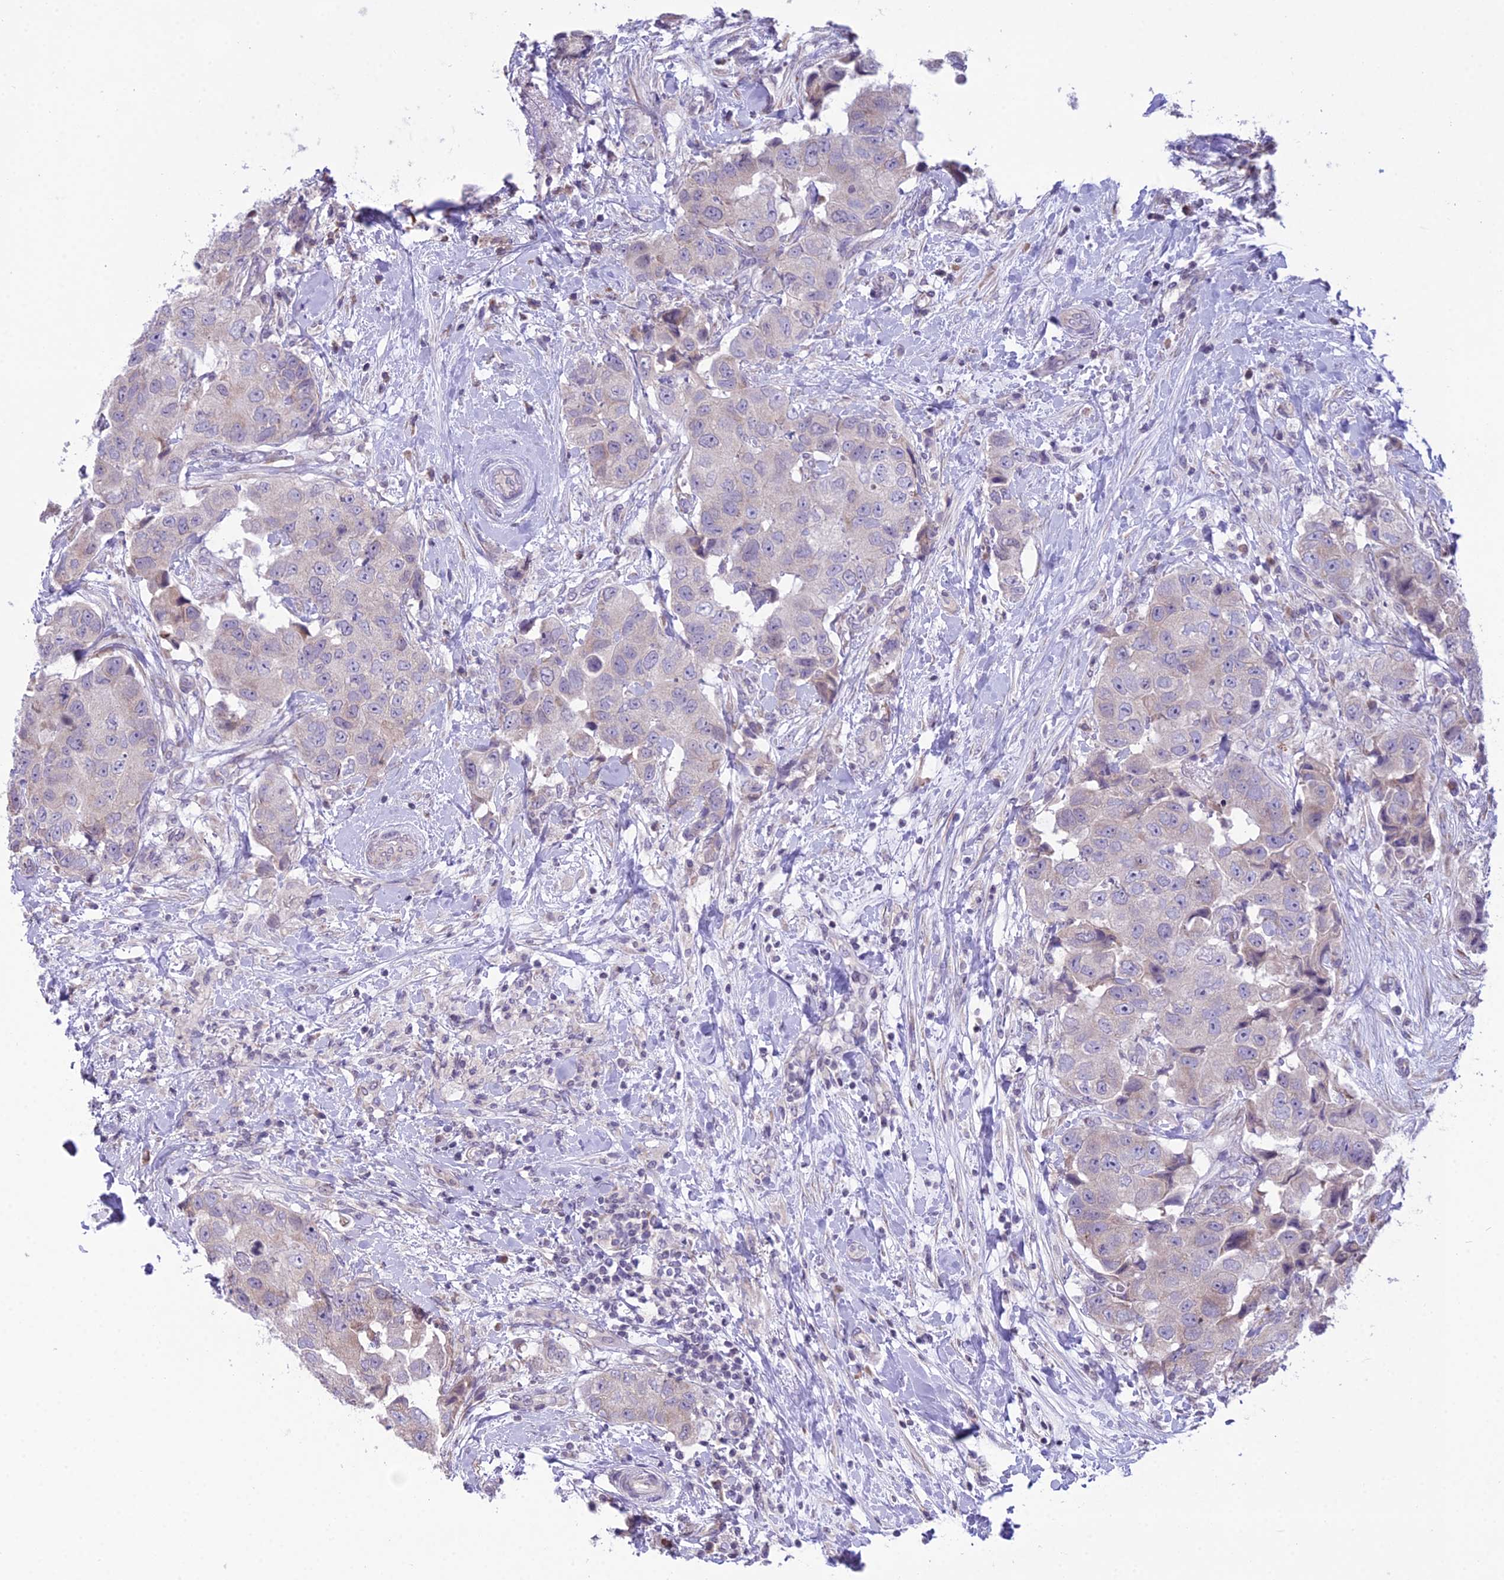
{"staining": {"intensity": "weak", "quantity": "<25%", "location": "cytoplasmic/membranous"}, "tissue": "breast cancer", "cell_type": "Tumor cells", "image_type": "cancer", "snomed": [{"axis": "morphology", "description": "Normal tissue, NOS"}, {"axis": "morphology", "description": "Duct carcinoma"}, {"axis": "topography", "description": "Breast"}], "caption": "Tumor cells are negative for protein expression in human infiltrating ductal carcinoma (breast).", "gene": "RPS26", "patient": {"sex": "female", "age": 62}}